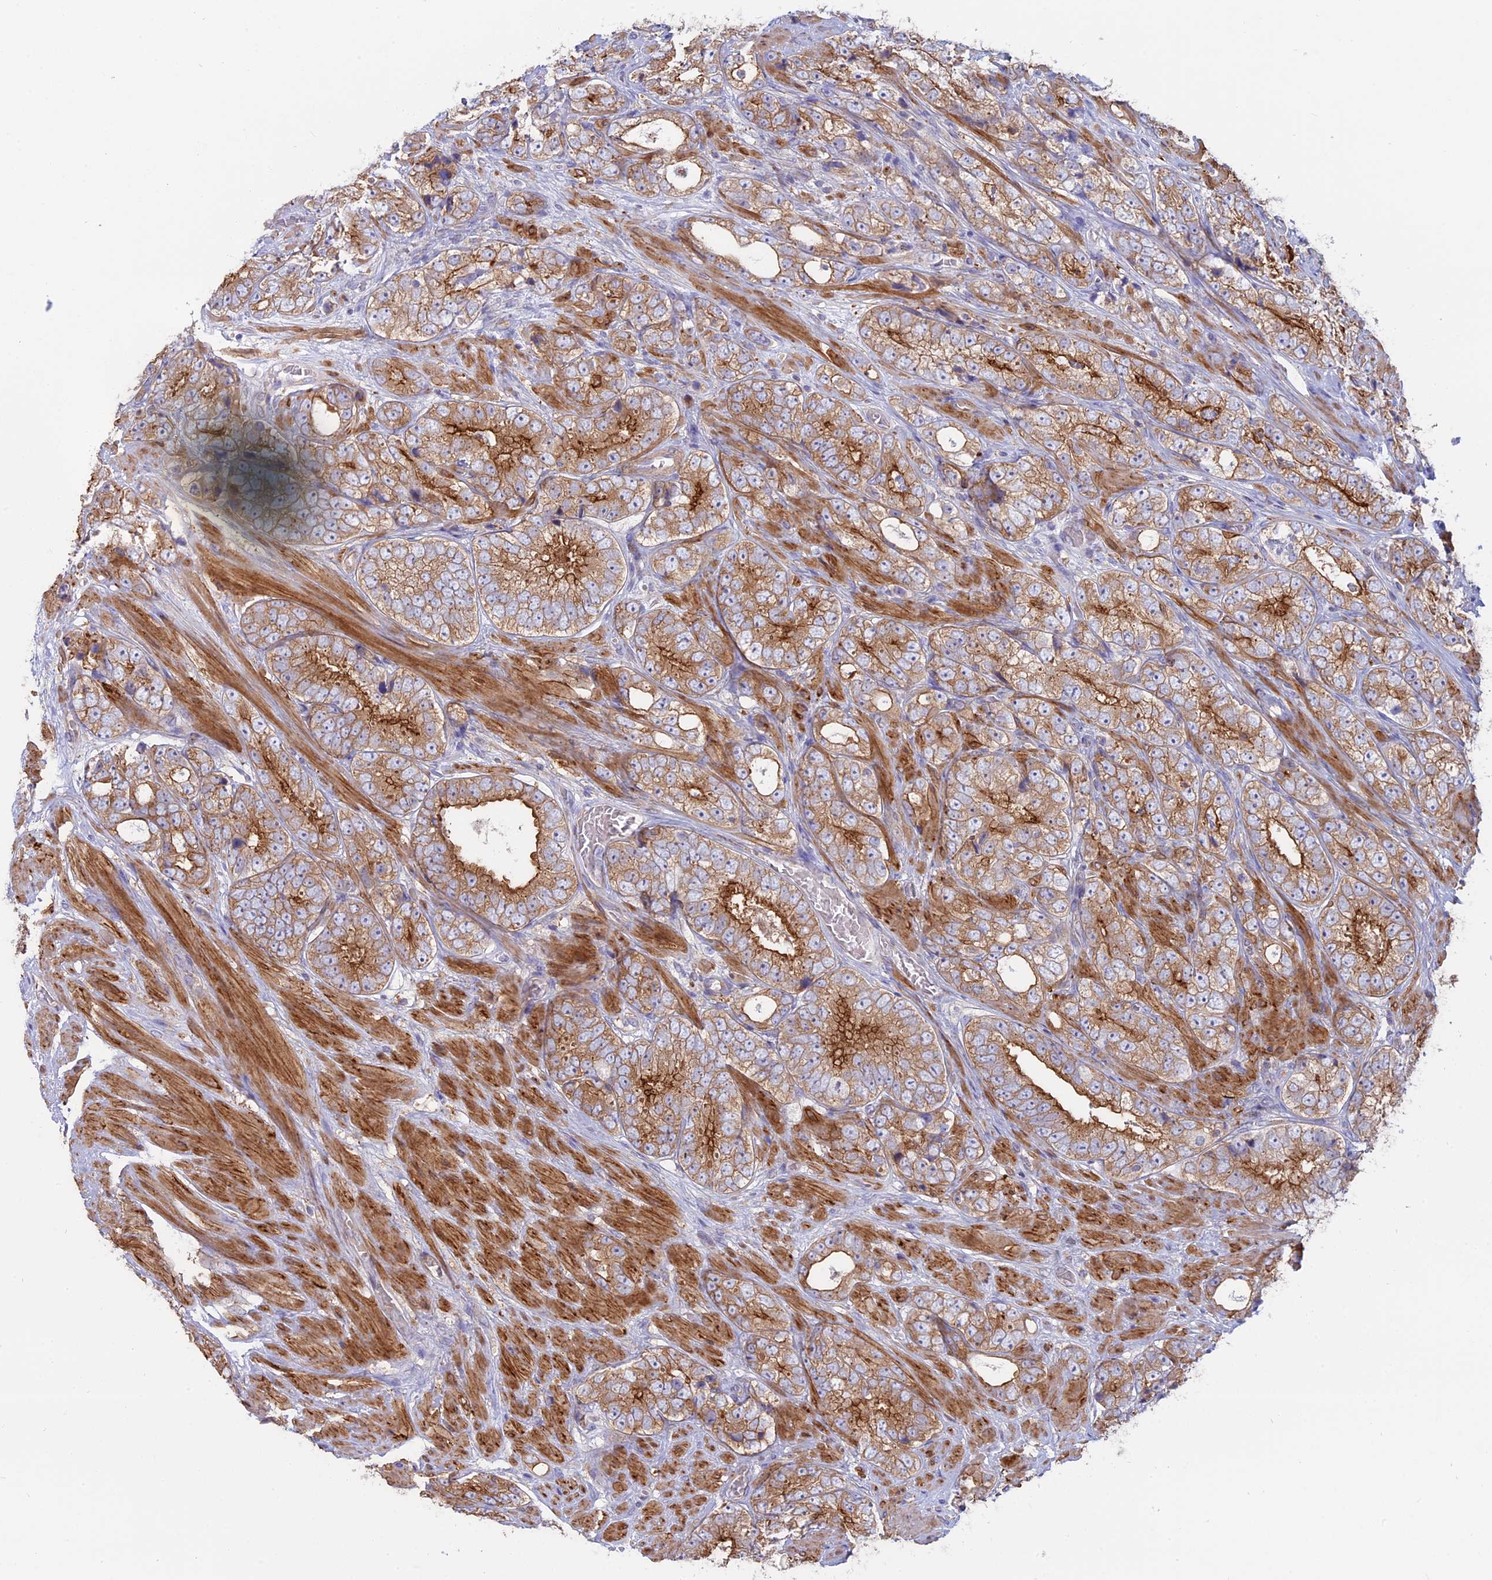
{"staining": {"intensity": "moderate", "quantity": ">75%", "location": "cytoplasmic/membranous"}, "tissue": "prostate cancer", "cell_type": "Tumor cells", "image_type": "cancer", "snomed": [{"axis": "morphology", "description": "Adenocarcinoma, High grade"}, {"axis": "topography", "description": "Prostate"}], "caption": "About >75% of tumor cells in prostate adenocarcinoma (high-grade) display moderate cytoplasmic/membranous protein expression as visualized by brown immunohistochemical staining.", "gene": "MYO5B", "patient": {"sex": "male", "age": 56}}